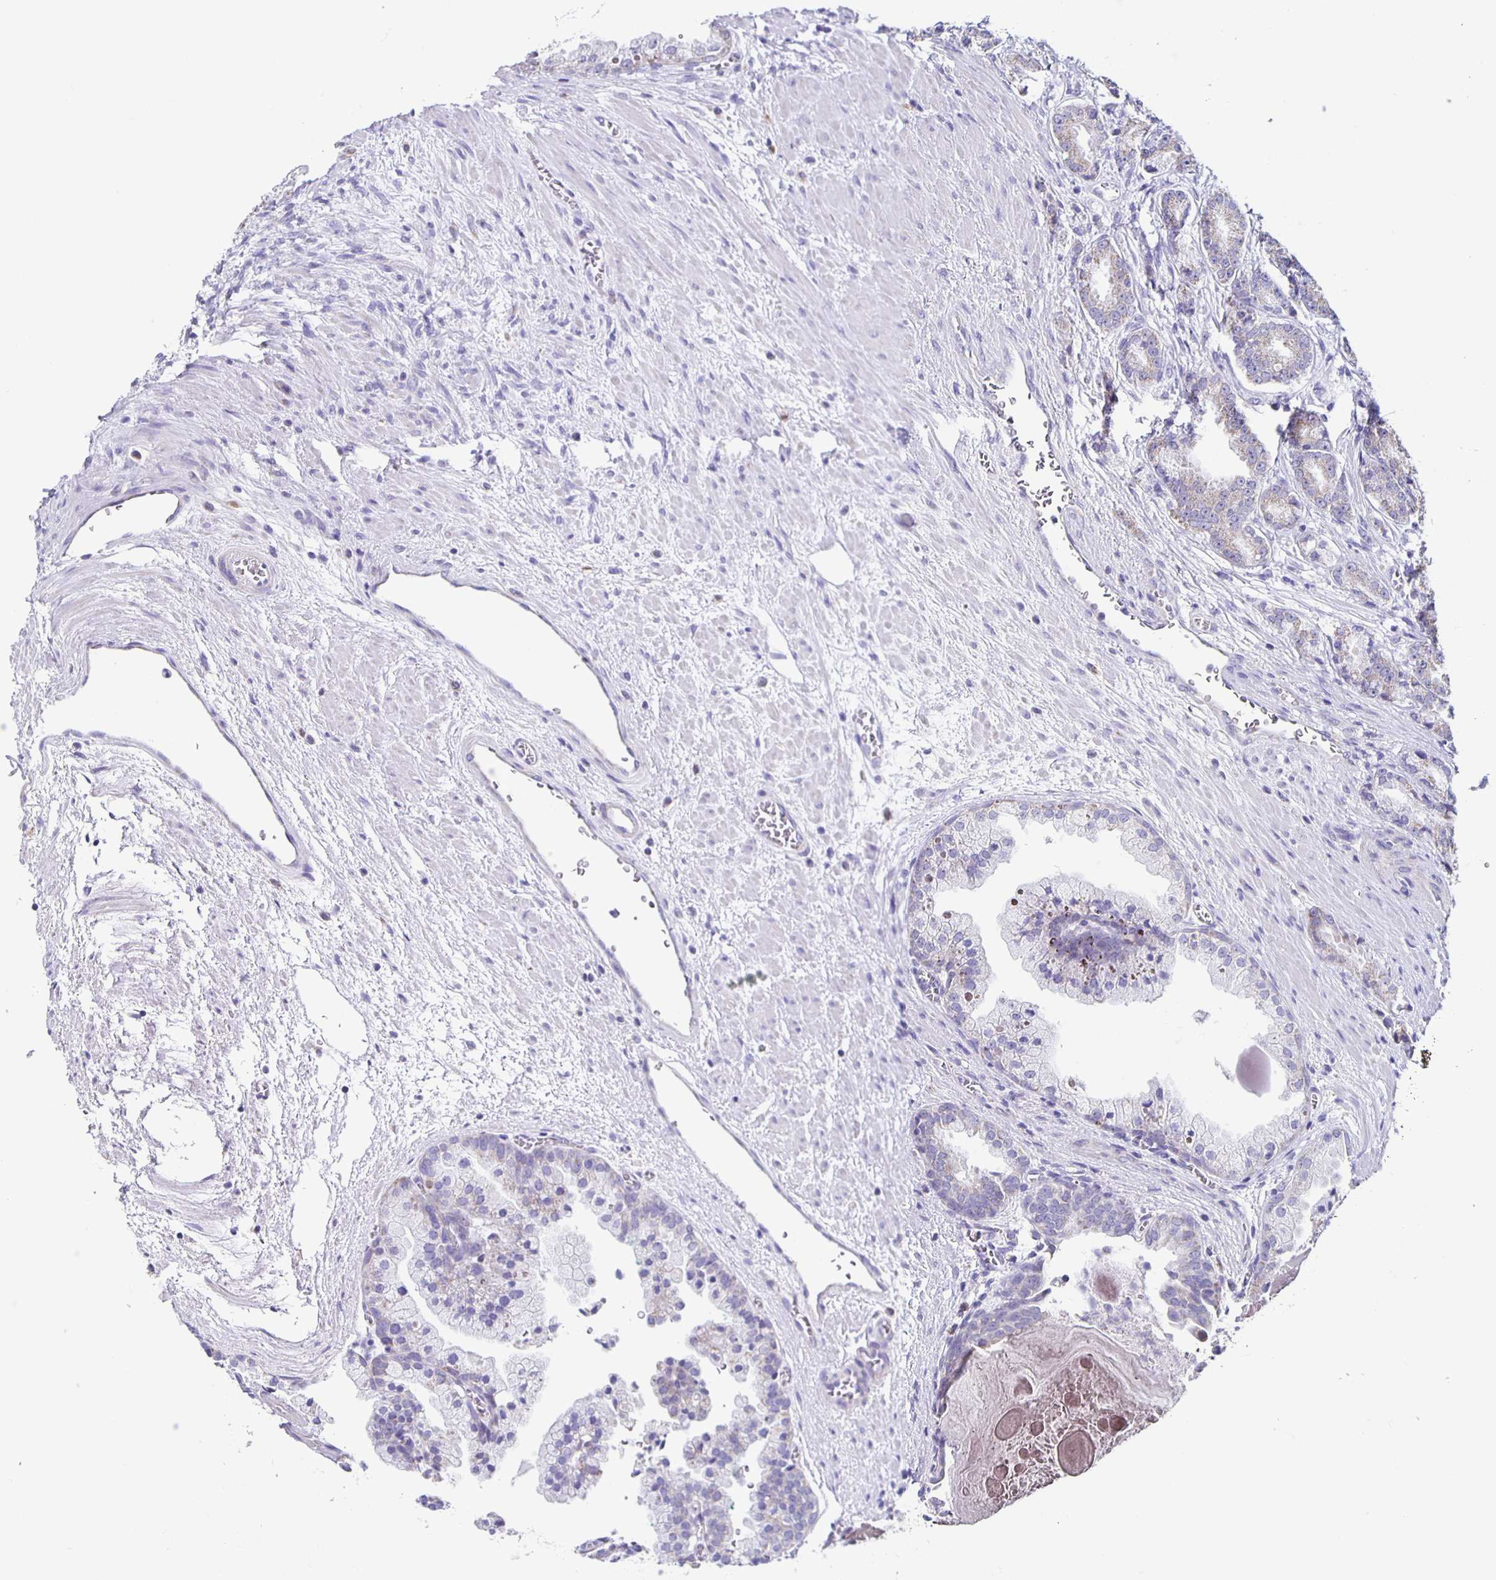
{"staining": {"intensity": "weak", "quantity": "<25%", "location": "cytoplasmic/membranous"}, "tissue": "prostate cancer", "cell_type": "Tumor cells", "image_type": "cancer", "snomed": [{"axis": "morphology", "description": "Adenocarcinoma, High grade"}, {"axis": "topography", "description": "Prostate and seminal vesicle, NOS"}], "caption": "Immunohistochemistry image of neoplastic tissue: adenocarcinoma (high-grade) (prostate) stained with DAB demonstrates no significant protein expression in tumor cells.", "gene": "TPPP", "patient": {"sex": "male", "age": 61}}